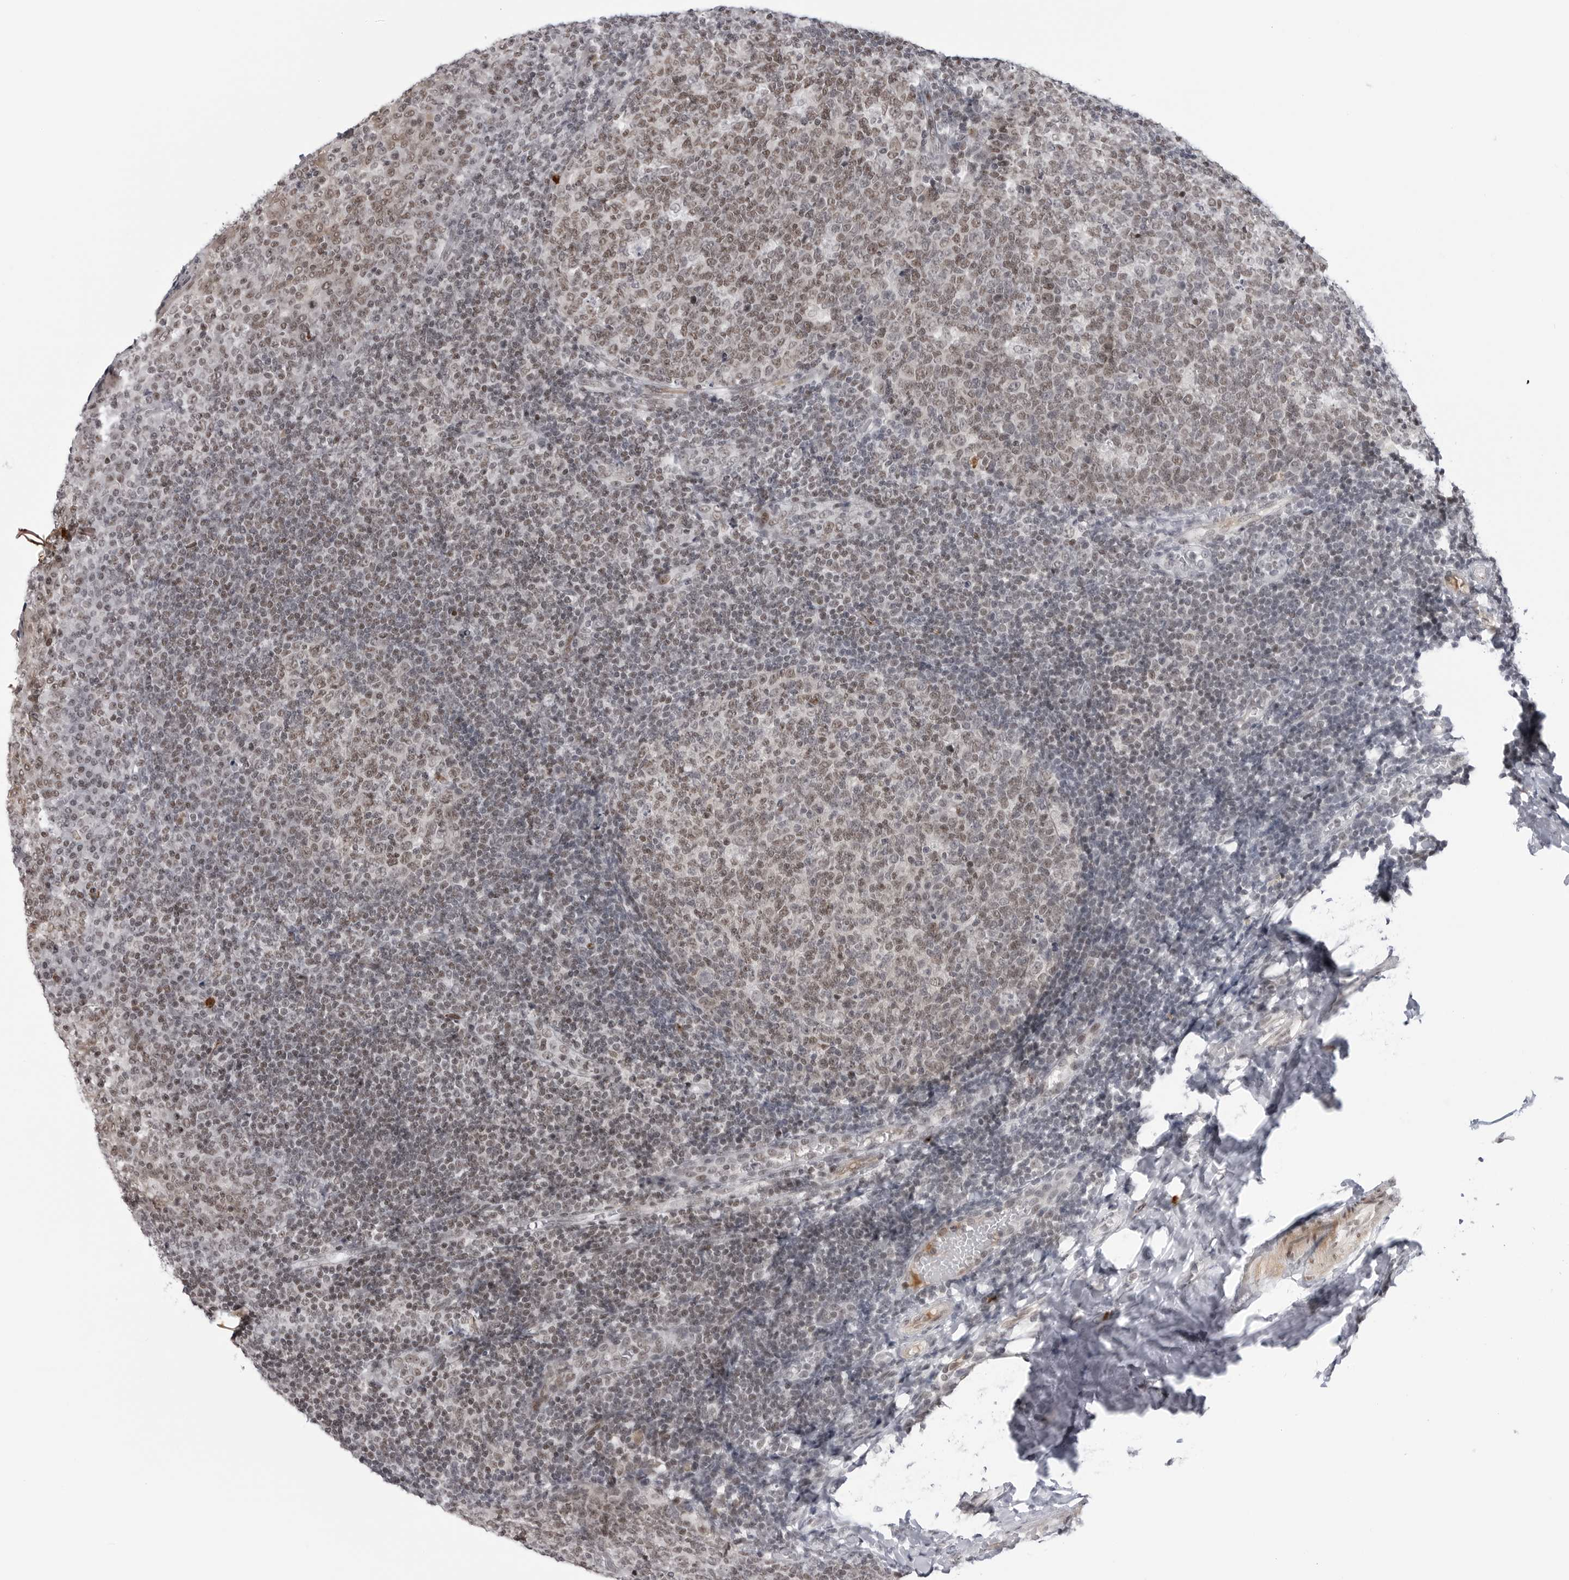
{"staining": {"intensity": "weak", "quantity": "25%-75%", "location": "nuclear"}, "tissue": "tonsil", "cell_type": "Germinal center cells", "image_type": "normal", "snomed": [{"axis": "morphology", "description": "Normal tissue, NOS"}, {"axis": "topography", "description": "Tonsil"}], "caption": "Protein expression analysis of unremarkable tonsil demonstrates weak nuclear expression in approximately 25%-75% of germinal center cells. (DAB (3,3'-diaminobenzidine) IHC with brightfield microscopy, high magnification).", "gene": "TRIM66", "patient": {"sex": "female", "age": 19}}